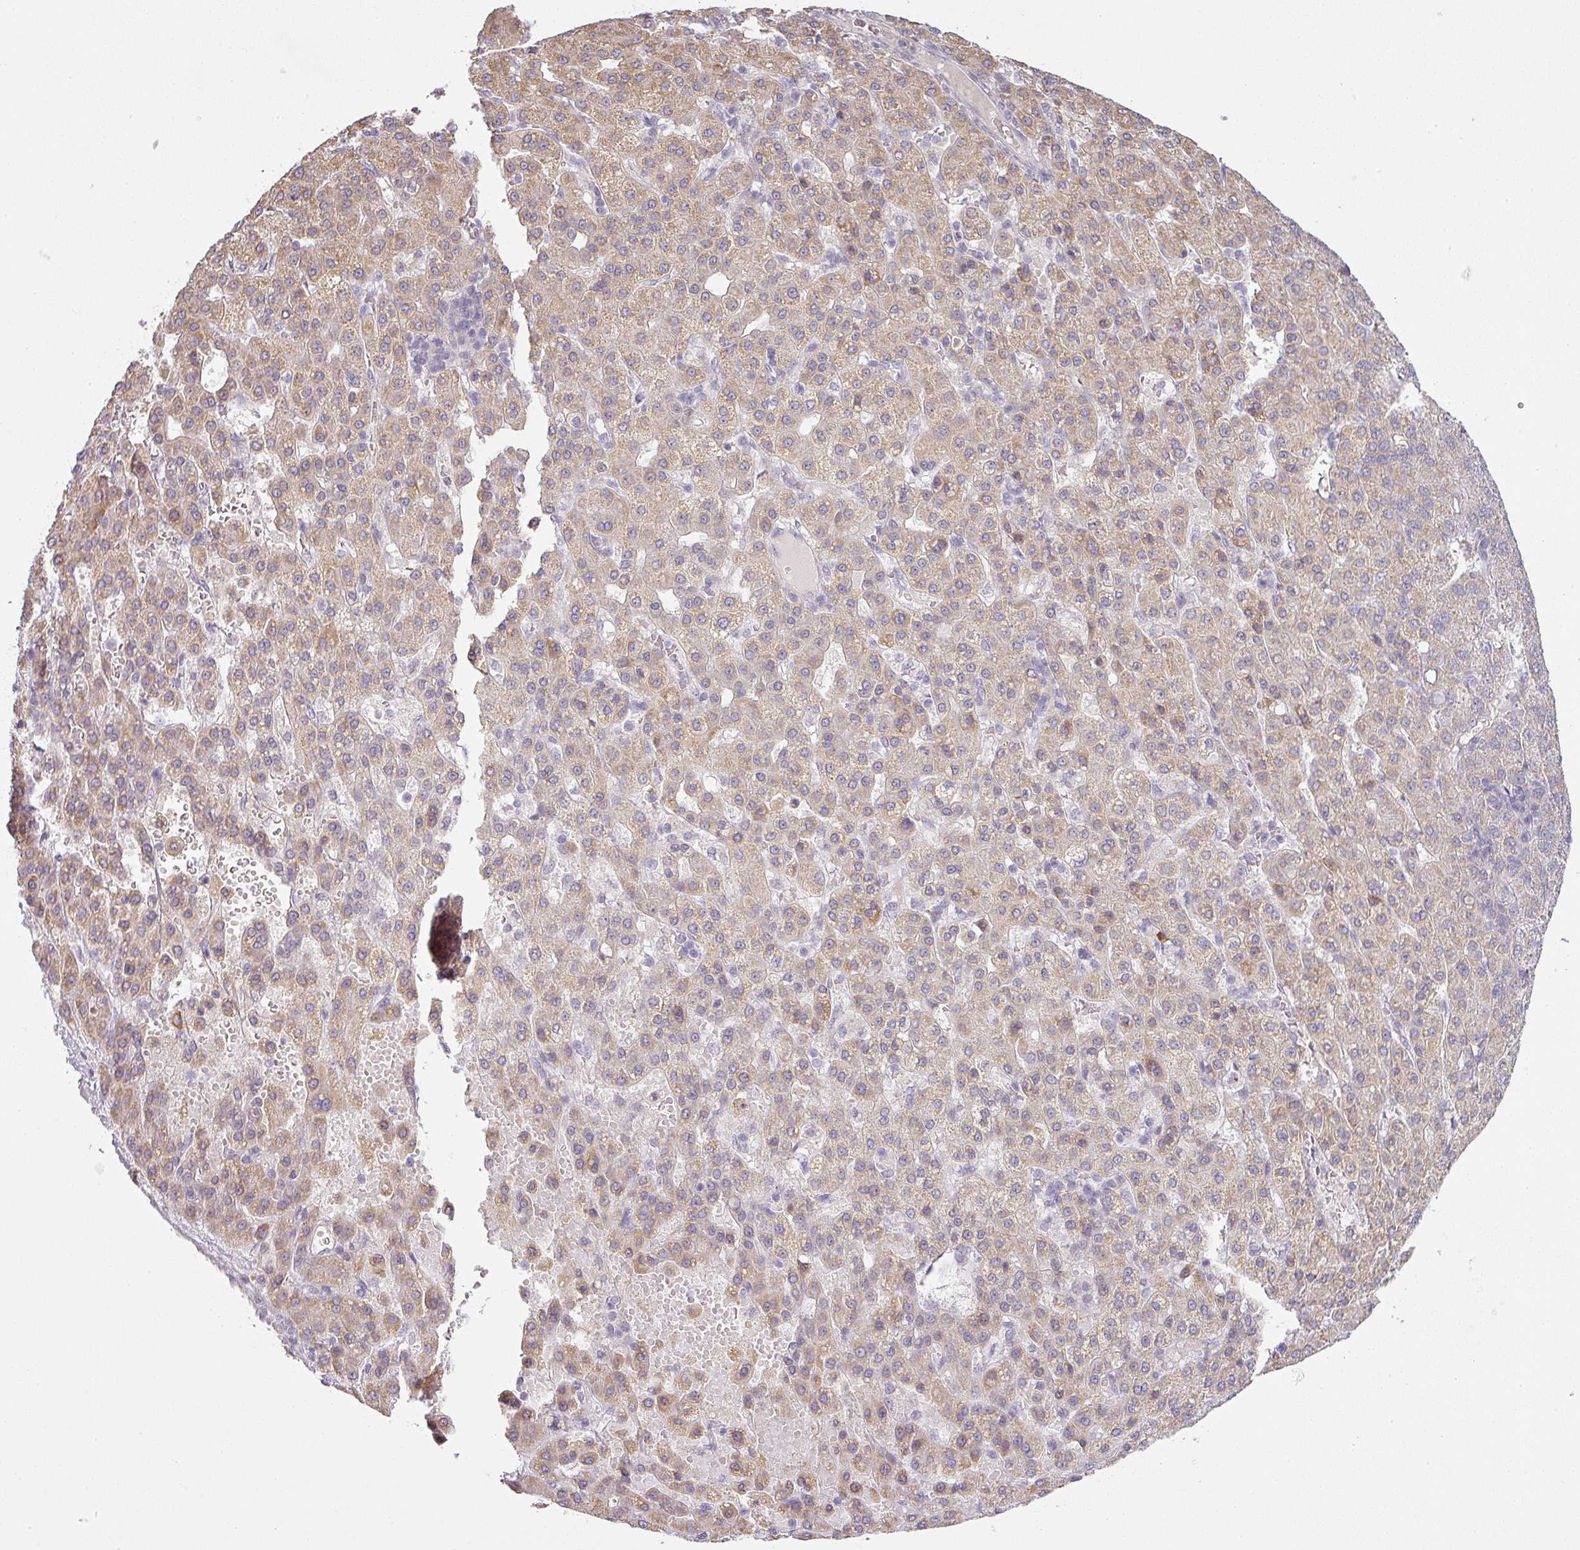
{"staining": {"intensity": "weak", "quantity": "25%-75%", "location": "cytoplasmic/membranous"}, "tissue": "liver cancer", "cell_type": "Tumor cells", "image_type": "cancer", "snomed": [{"axis": "morphology", "description": "Carcinoma, Hepatocellular, NOS"}, {"axis": "topography", "description": "Liver"}], "caption": "An immunohistochemistry image of tumor tissue is shown. Protein staining in brown highlights weak cytoplasmic/membranous positivity in hepatocellular carcinoma (liver) within tumor cells.", "gene": "LY75", "patient": {"sex": "male", "age": 65}}